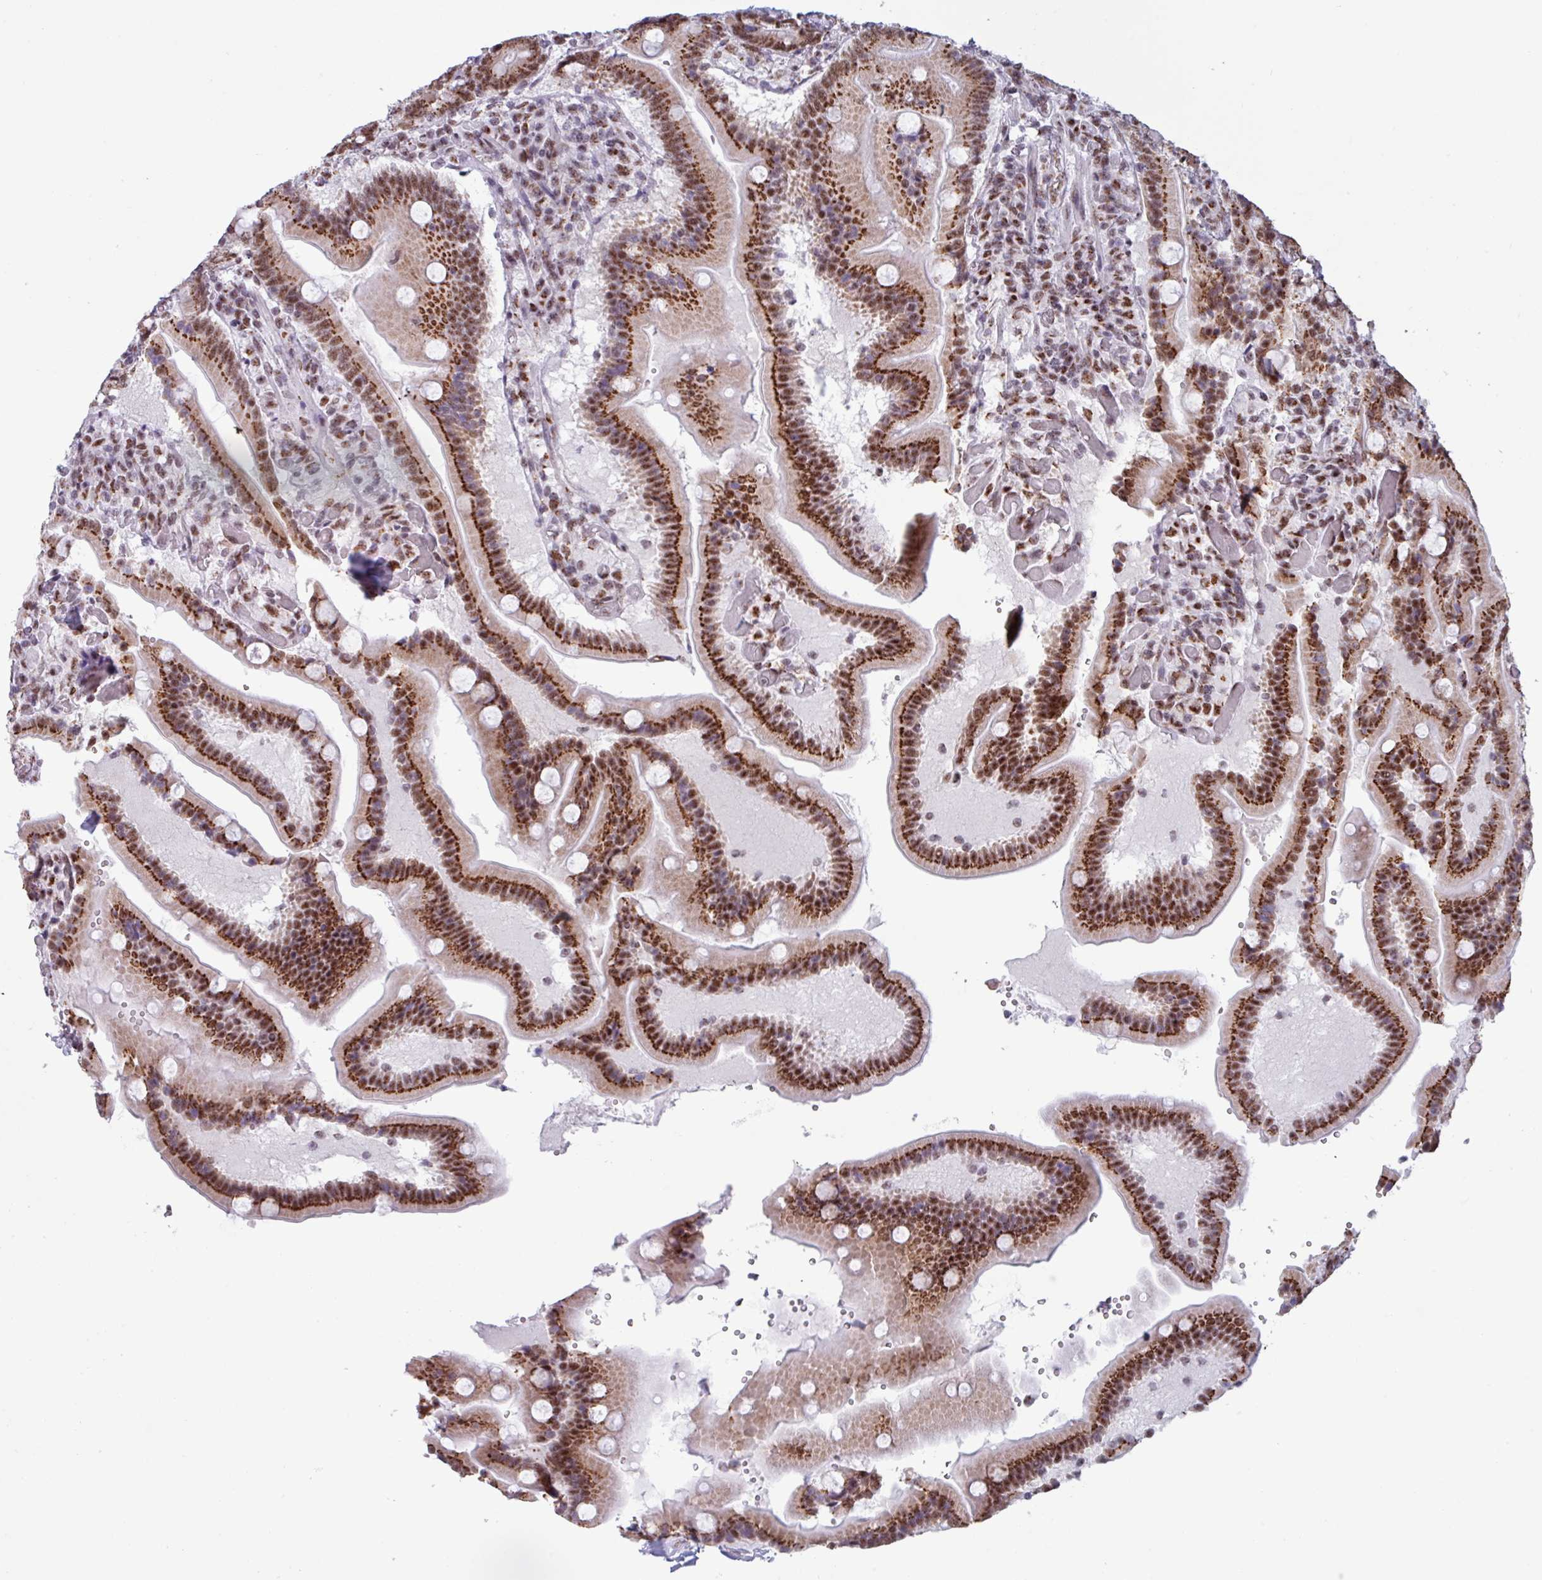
{"staining": {"intensity": "strong", "quantity": ">75%", "location": "cytoplasmic/membranous,nuclear"}, "tissue": "duodenum", "cell_type": "Glandular cells", "image_type": "normal", "snomed": [{"axis": "morphology", "description": "Normal tissue, NOS"}, {"axis": "topography", "description": "Duodenum"}], "caption": "Immunohistochemistry (IHC) of benign human duodenum reveals high levels of strong cytoplasmic/membranous,nuclear positivity in approximately >75% of glandular cells.", "gene": "PUF60", "patient": {"sex": "female", "age": 62}}